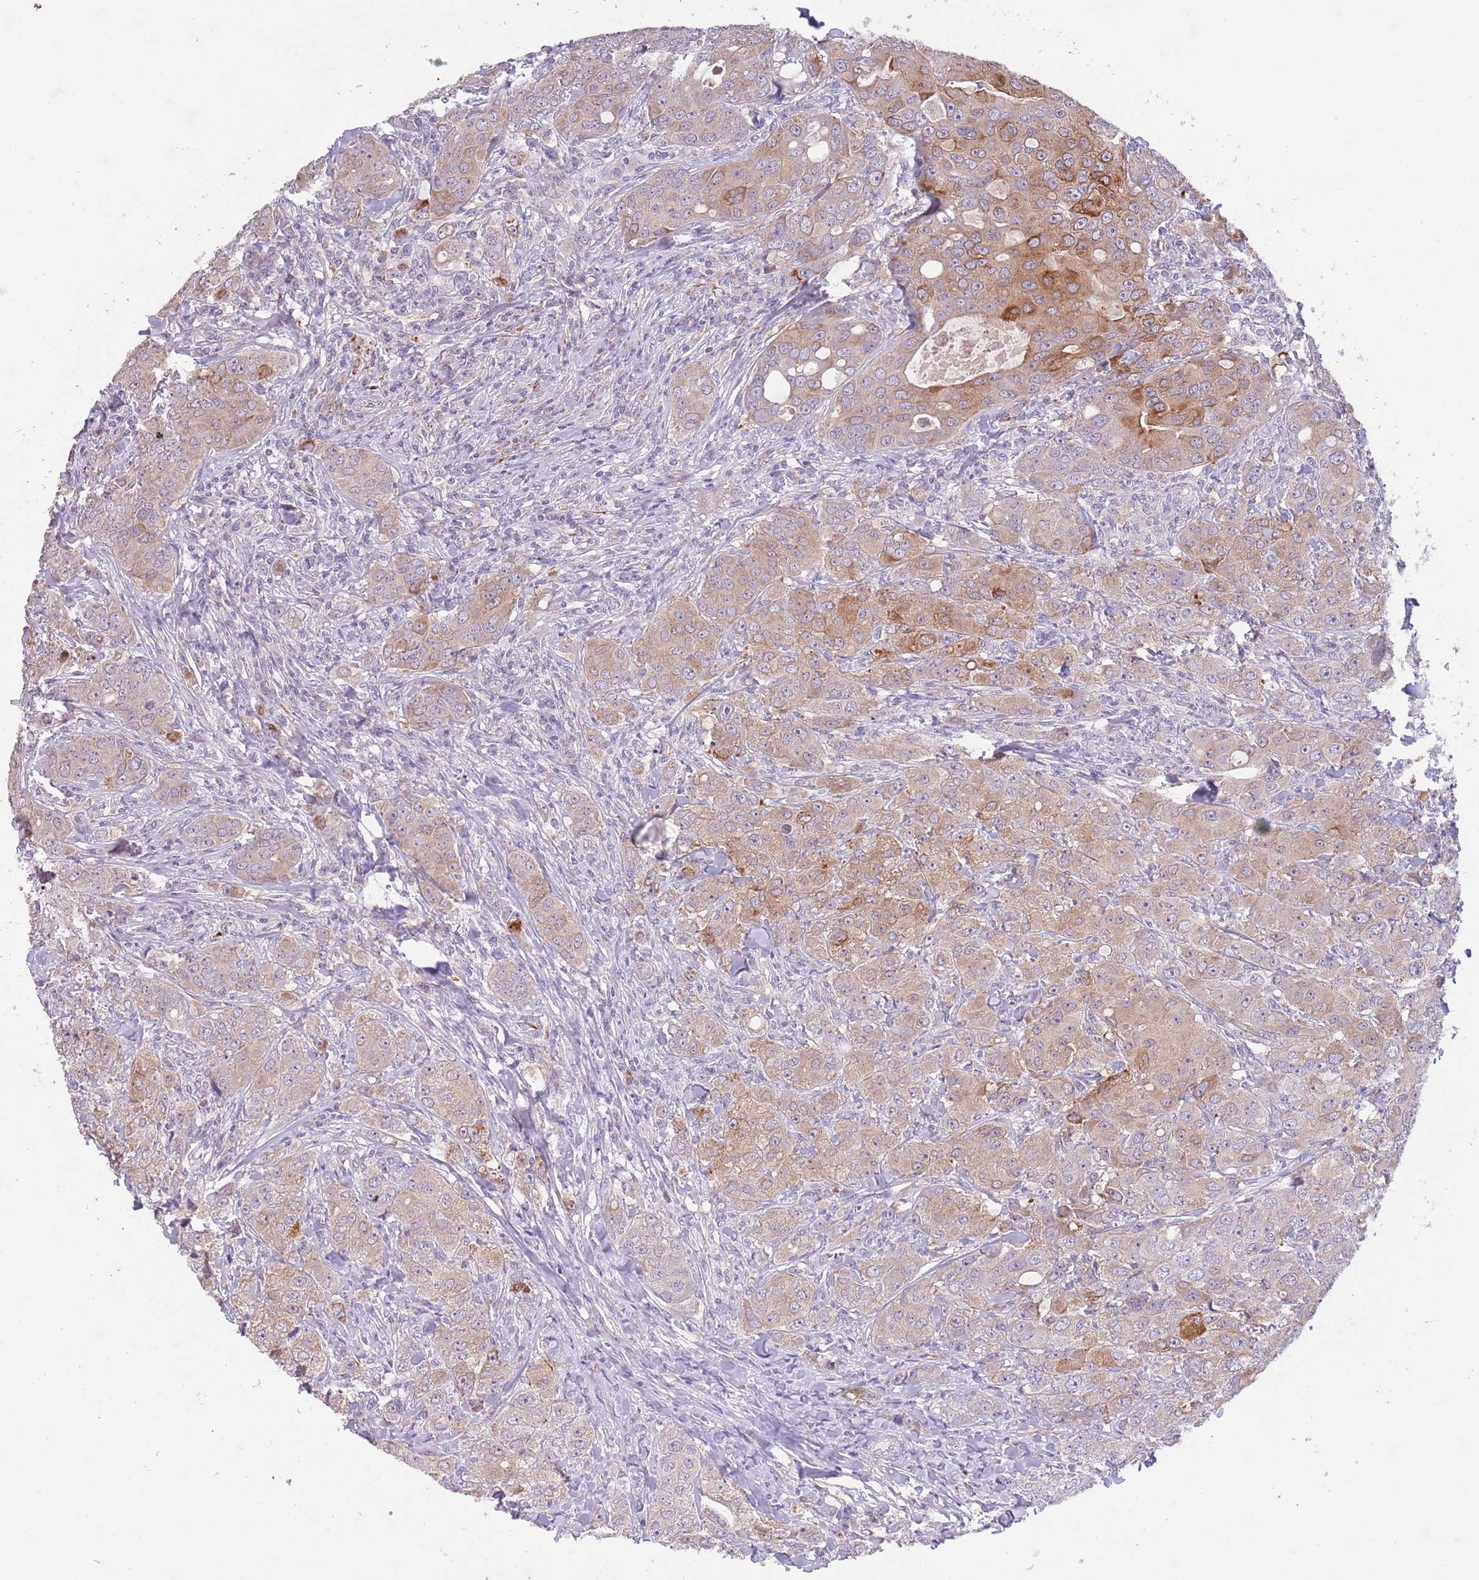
{"staining": {"intensity": "strong", "quantity": "25%-75%", "location": "cytoplasmic/membranous"}, "tissue": "breast cancer", "cell_type": "Tumor cells", "image_type": "cancer", "snomed": [{"axis": "morphology", "description": "Duct carcinoma"}, {"axis": "topography", "description": "Breast"}], "caption": "This photomicrograph displays breast intraductal carcinoma stained with IHC to label a protein in brown. The cytoplasmic/membranous of tumor cells show strong positivity for the protein. Nuclei are counter-stained blue.", "gene": "ZNF658", "patient": {"sex": "female", "age": 43}}